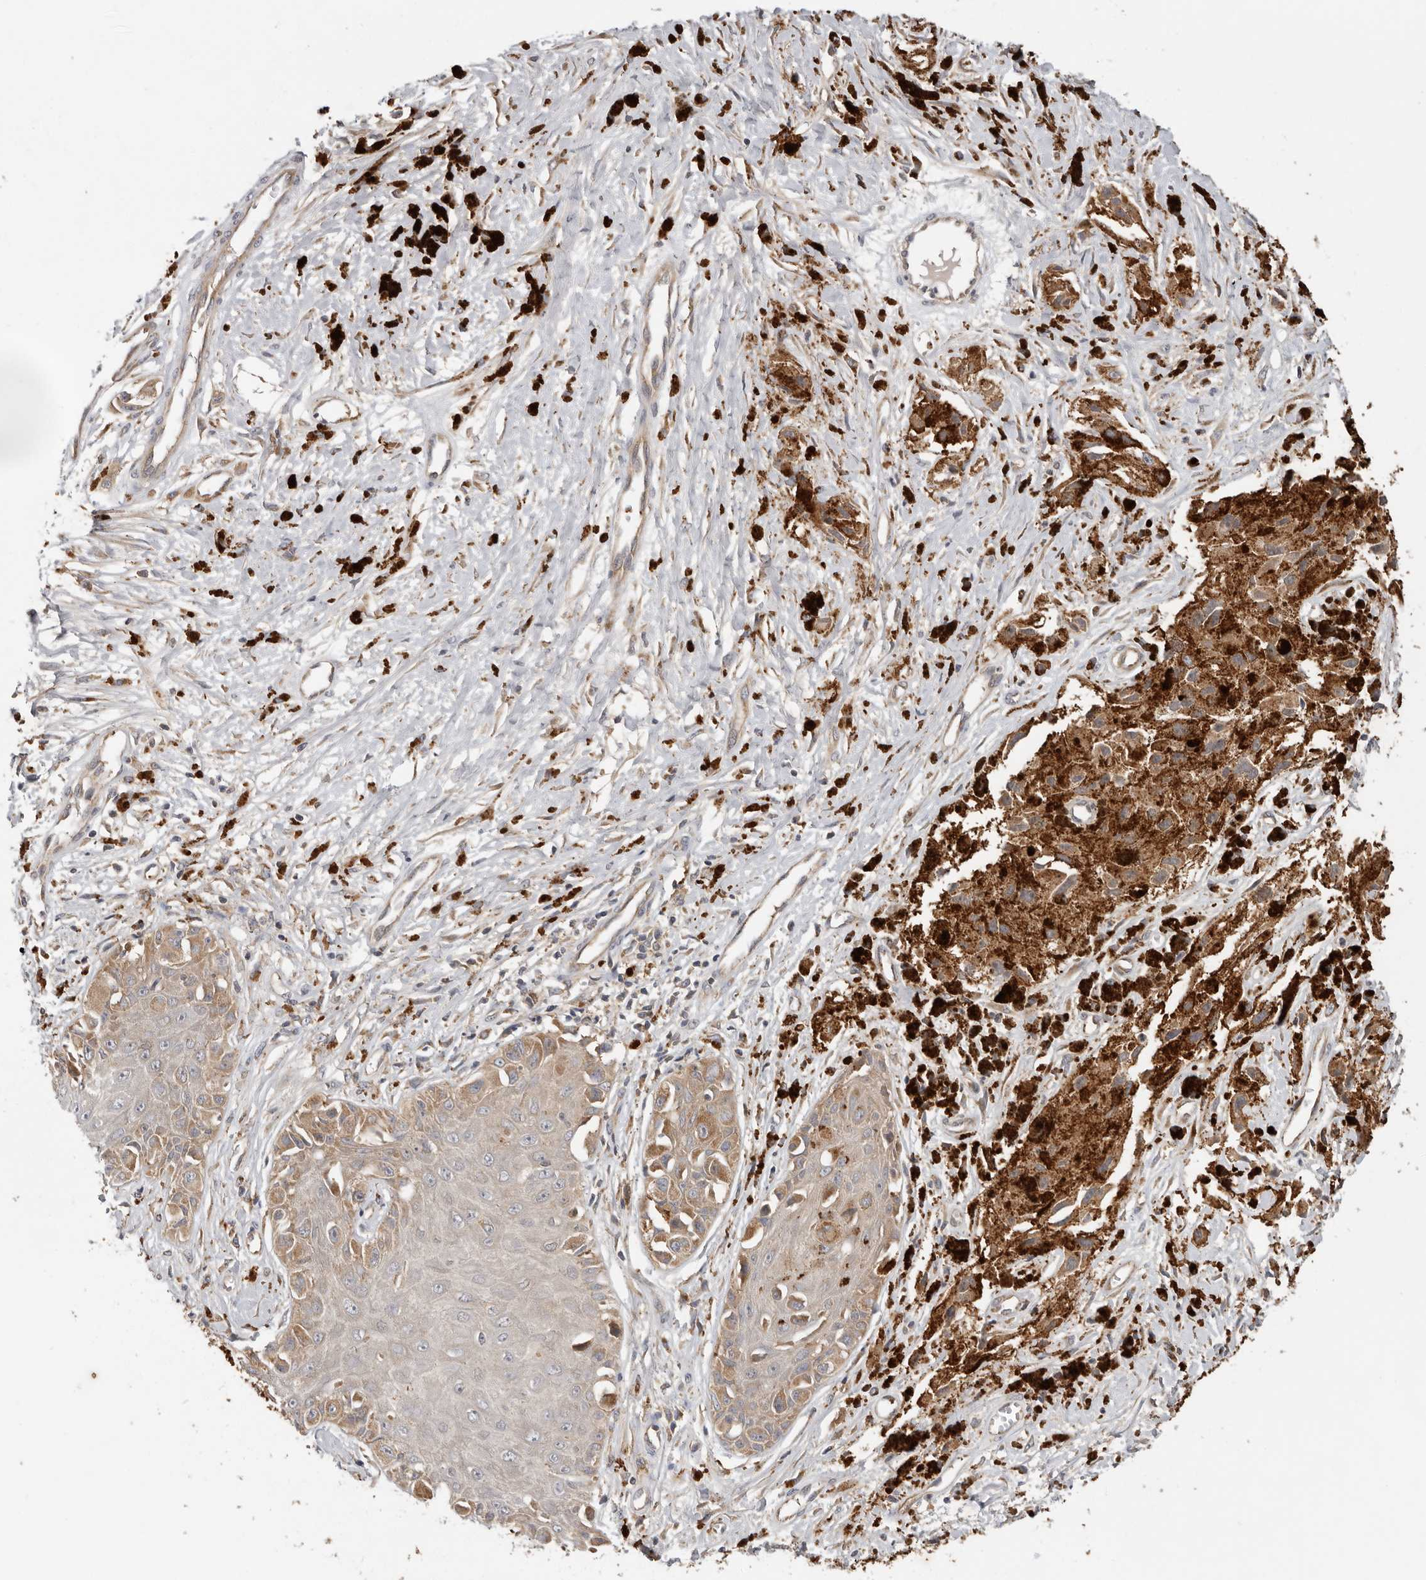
{"staining": {"intensity": "moderate", "quantity": ">75%", "location": "cytoplasmic/membranous"}, "tissue": "melanoma", "cell_type": "Tumor cells", "image_type": "cancer", "snomed": [{"axis": "morphology", "description": "Malignant melanoma, NOS"}, {"axis": "topography", "description": "Skin"}], "caption": "DAB immunohistochemical staining of melanoma demonstrates moderate cytoplasmic/membranous protein expression in about >75% of tumor cells. (Brightfield microscopy of DAB IHC at high magnification).", "gene": "PPP1R42", "patient": {"sex": "male", "age": 88}}